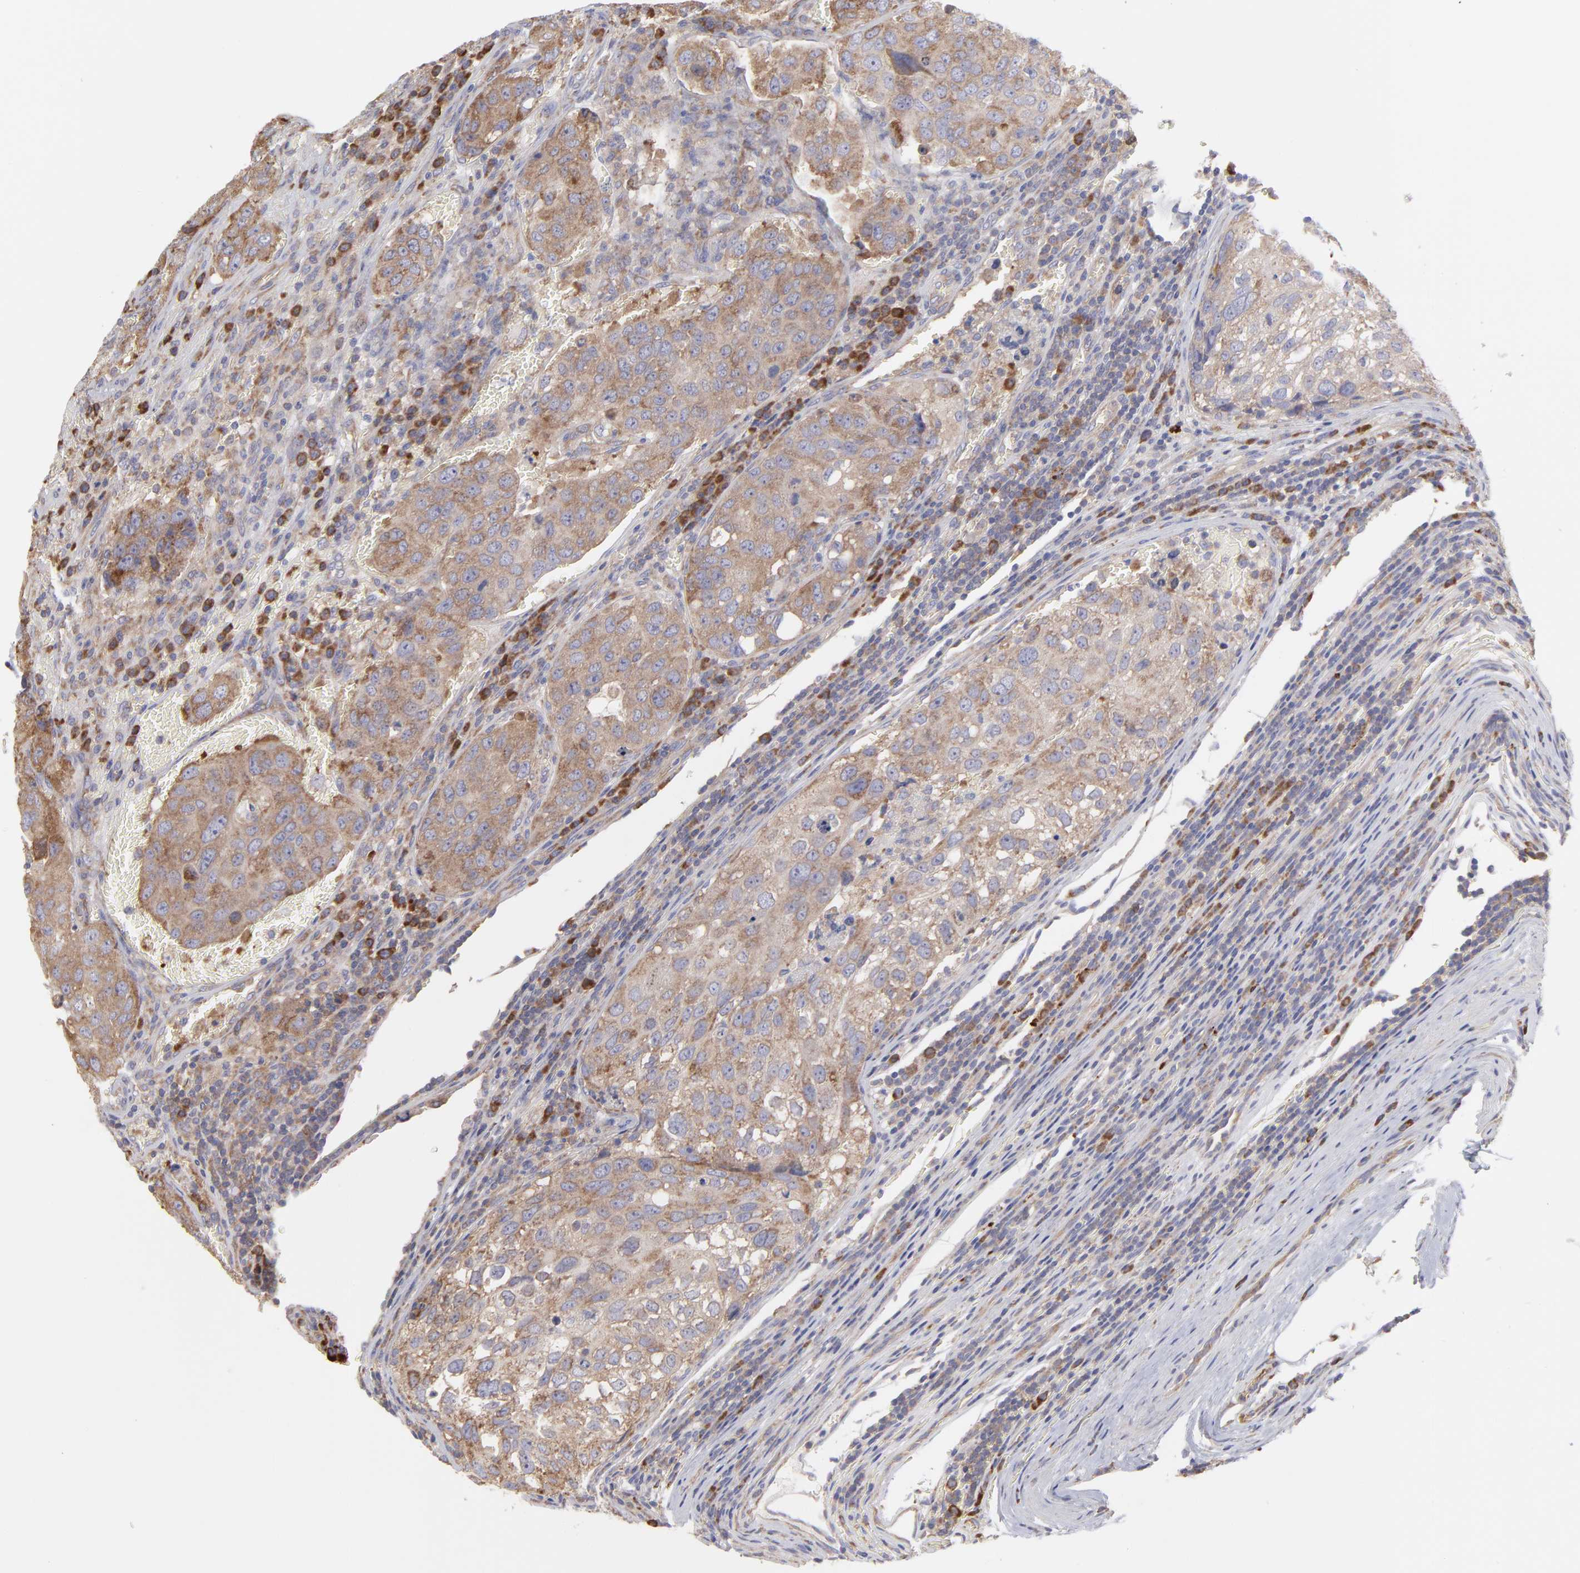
{"staining": {"intensity": "moderate", "quantity": ">75%", "location": "cytoplasmic/membranous"}, "tissue": "urothelial cancer", "cell_type": "Tumor cells", "image_type": "cancer", "snomed": [{"axis": "morphology", "description": "Urothelial carcinoma, High grade"}, {"axis": "topography", "description": "Lymph node"}, {"axis": "topography", "description": "Urinary bladder"}], "caption": "Urothelial carcinoma (high-grade) stained with immunohistochemistry (IHC) shows moderate cytoplasmic/membranous staining in about >75% of tumor cells. (DAB (3,3'-diaminobenzidine) IHC, brown staining for protein, blue staining for nuclei).", "gene": "RPLP0", "patient": {"sex": "male", "age": 51}}